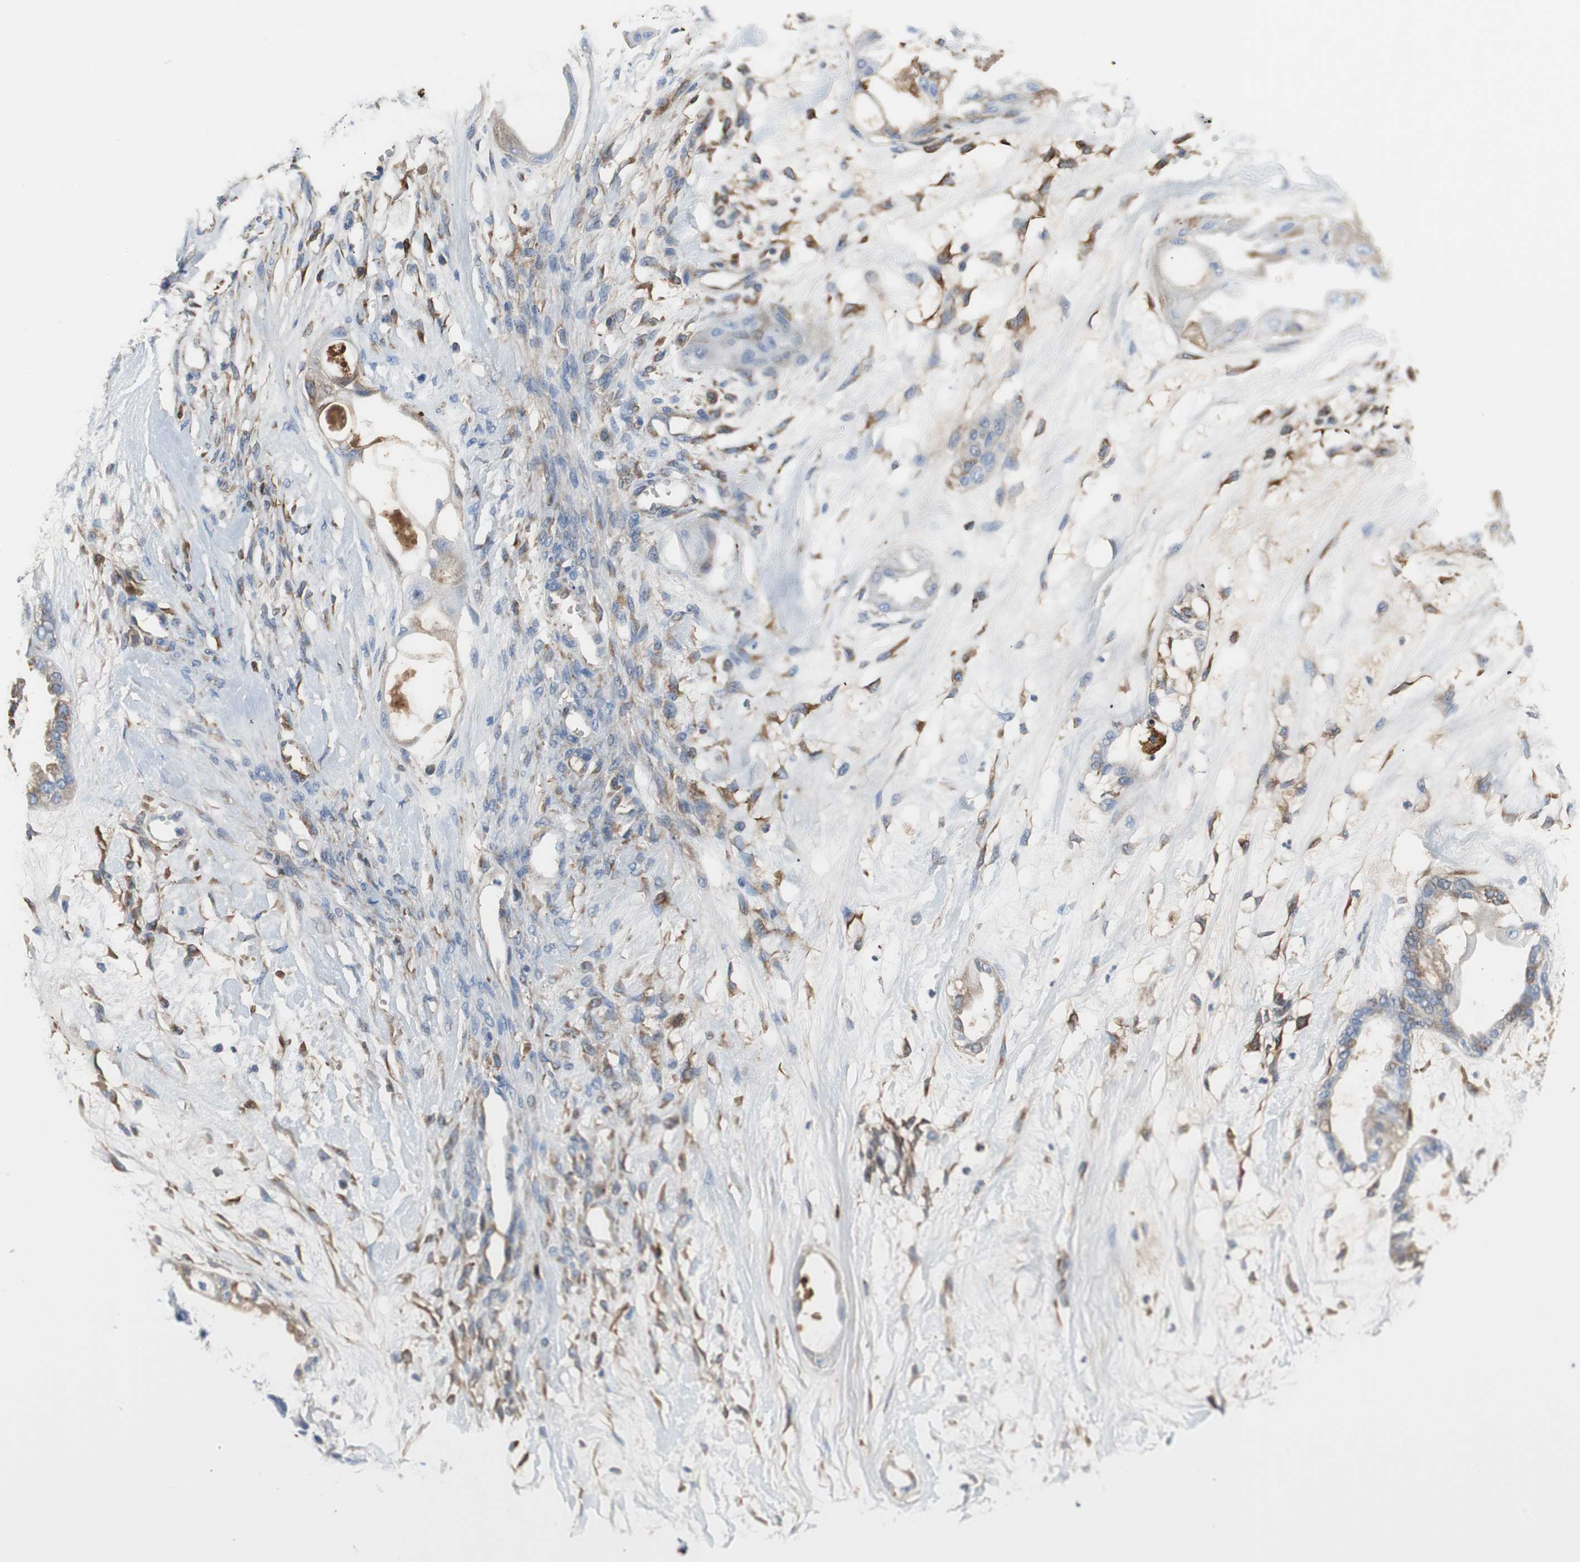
{"staining": {"intensity": "moderate", "quantity": "25%-75%", "location": "cytoplasmic/membranous"}, "tissue": "ovarian cancer", "cell_type": "Tumor cells", "image_type": "cancer", "snomed": [{"axis": "morphology", "description": "Carcinoma, NOS"}, {"axis": "morphology", "description": "Carcinoma, endometroid"}, {"axis": "topography", "description": "Ovary"}], "caption": "Carcinoma (ovarian) stained with a brown dye reveals moderate cytoplasmic/membranous positive positivity in approximately 25%-75% of tumor cells.", "gene": "APCS", "patient": {"sex": "female", "age": 50}}